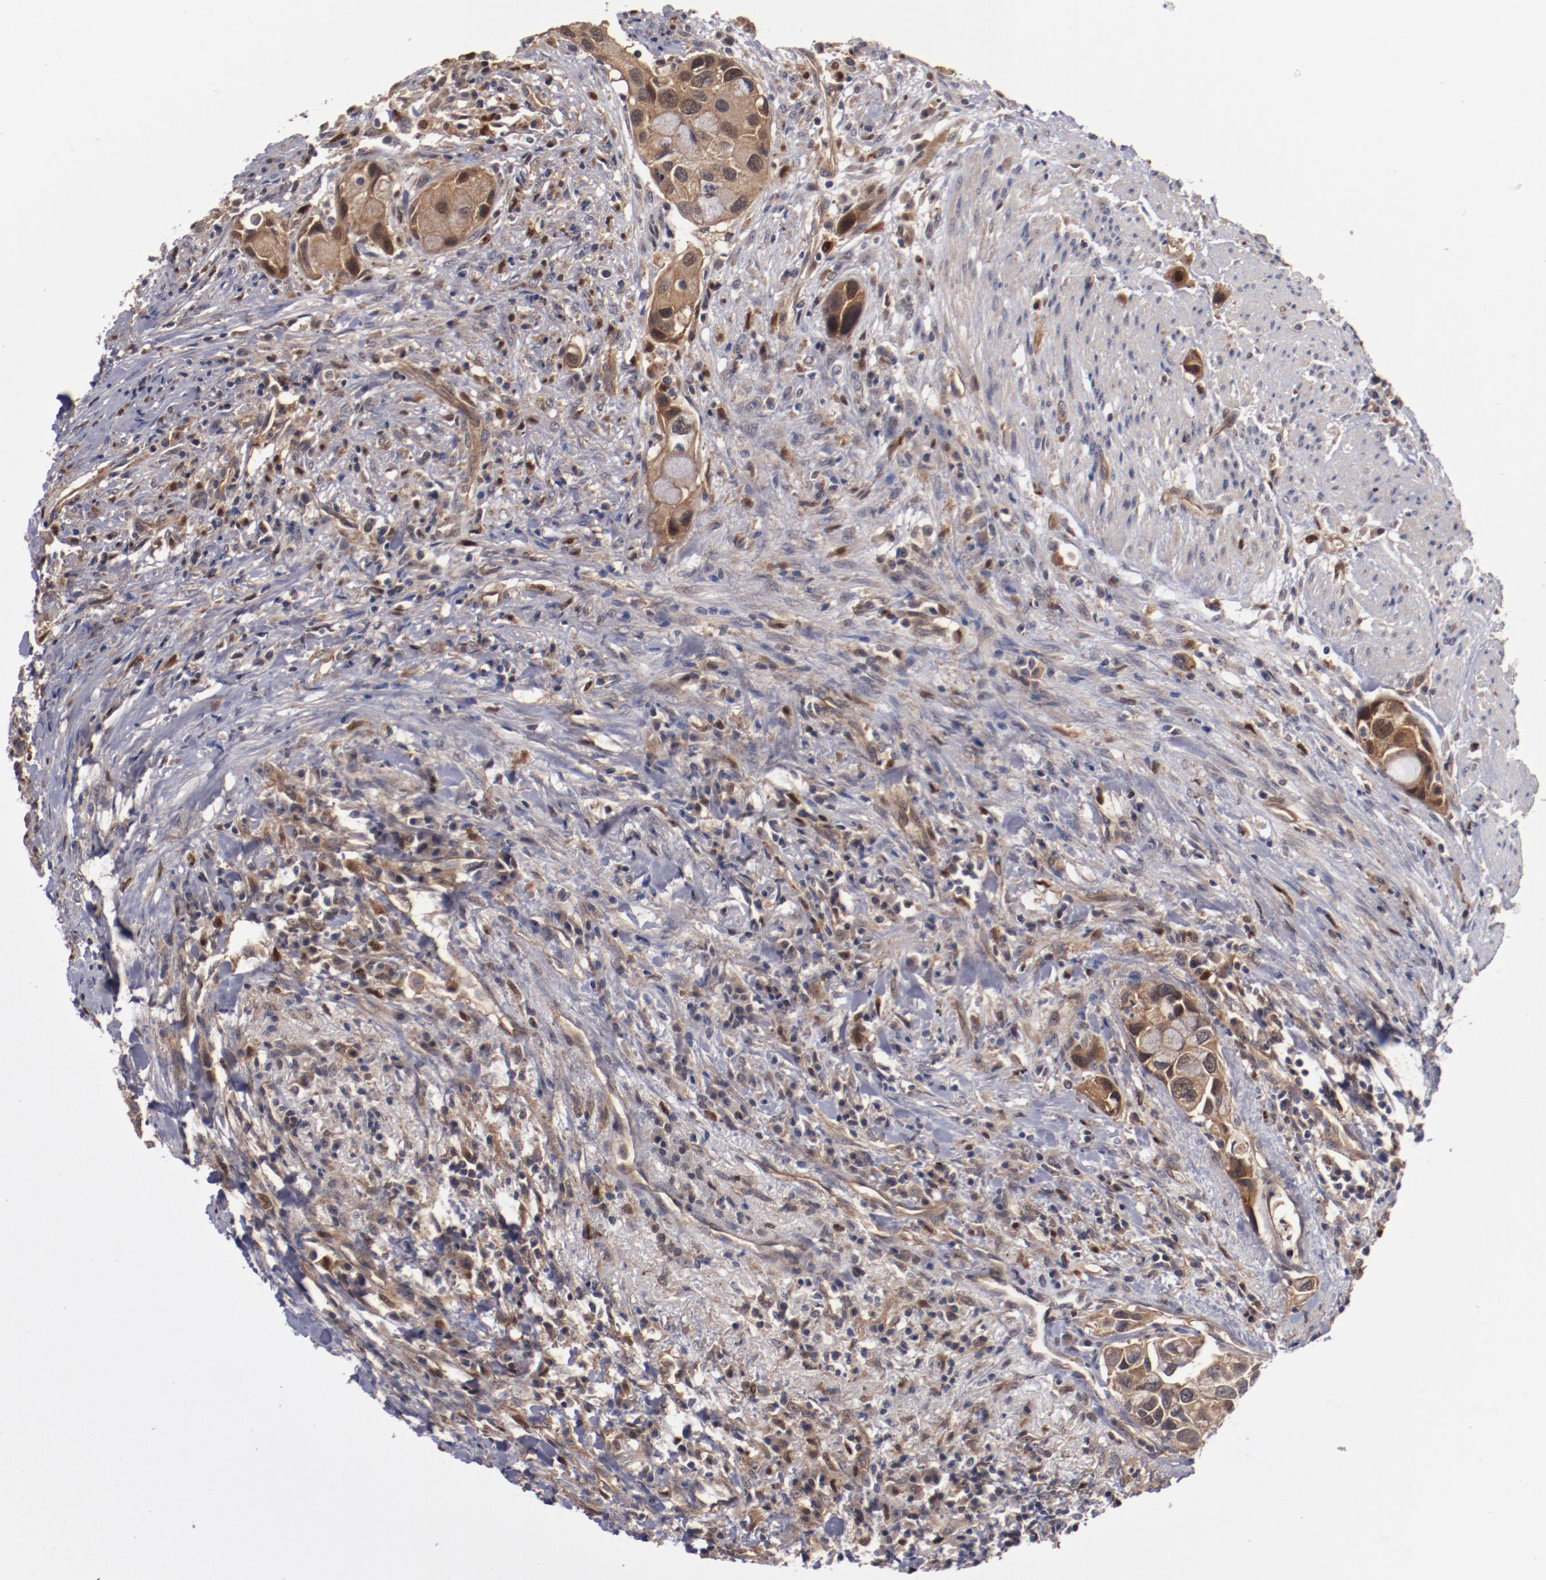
{"staining": {"intensity": "moderate", "quantity": ">75%", "location": "cytoplasmic/membranous"}, "tissue": "urothelial cancer", "cell_type": "Tumor cells", "image_type": "cancer", "snomed": [{"axis": "morphology", "description": "Urothelial carcinoma, High grade"}, {"axis": "topography", "description": "Urinary bladder"}], "caption": "IHC (DAB (3,3'-diaminobenzidine)) staining of urothelial cancer exhibits moderate cytoplasmic/membranous protein expression in about >75% of tumor cells.", "gene": "DNAAF2", "patient": {"sex": "male", "age": 66}}